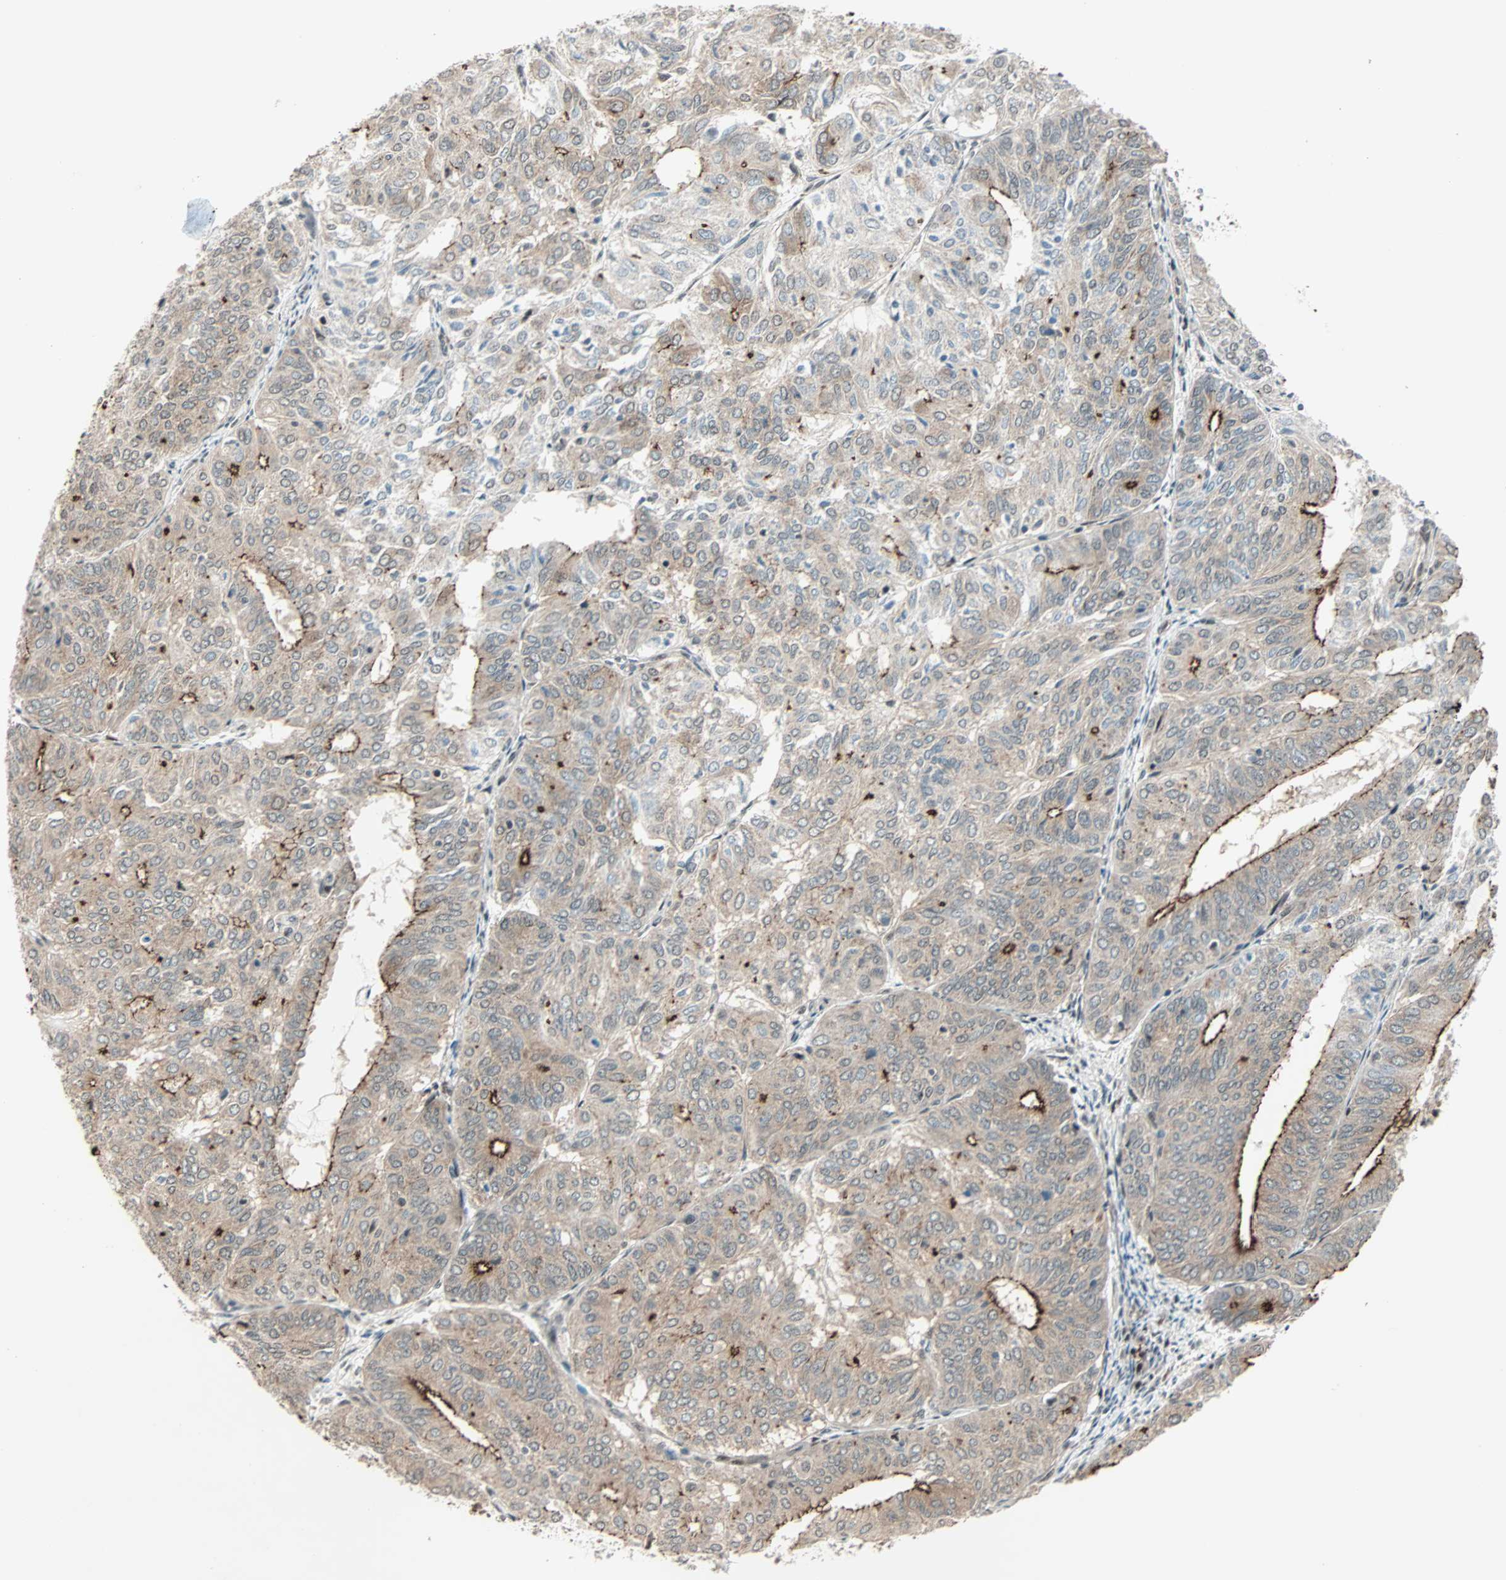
{"staining": {"intensity": "strong", "quantity": "<25%", "location": "cytoplasmic/membranous"}, "tissue": "endometrial cancer", "cell_type": "Tumor cells", "image_type": "cancer", "snomed": [{"axis": "morphology", "description": "Adenocarcinoma, NOS"}, {"axis": "topography", "description": "Uterus"}], "caption": "Immunohistochemistry of endometrial cancer demonstrates medium levels of strong cytoplasmic/membranous staining in approximately <25% of tumor cells.", "gene": "CBX4", "patient": {"sex": "female", "age": 60}}